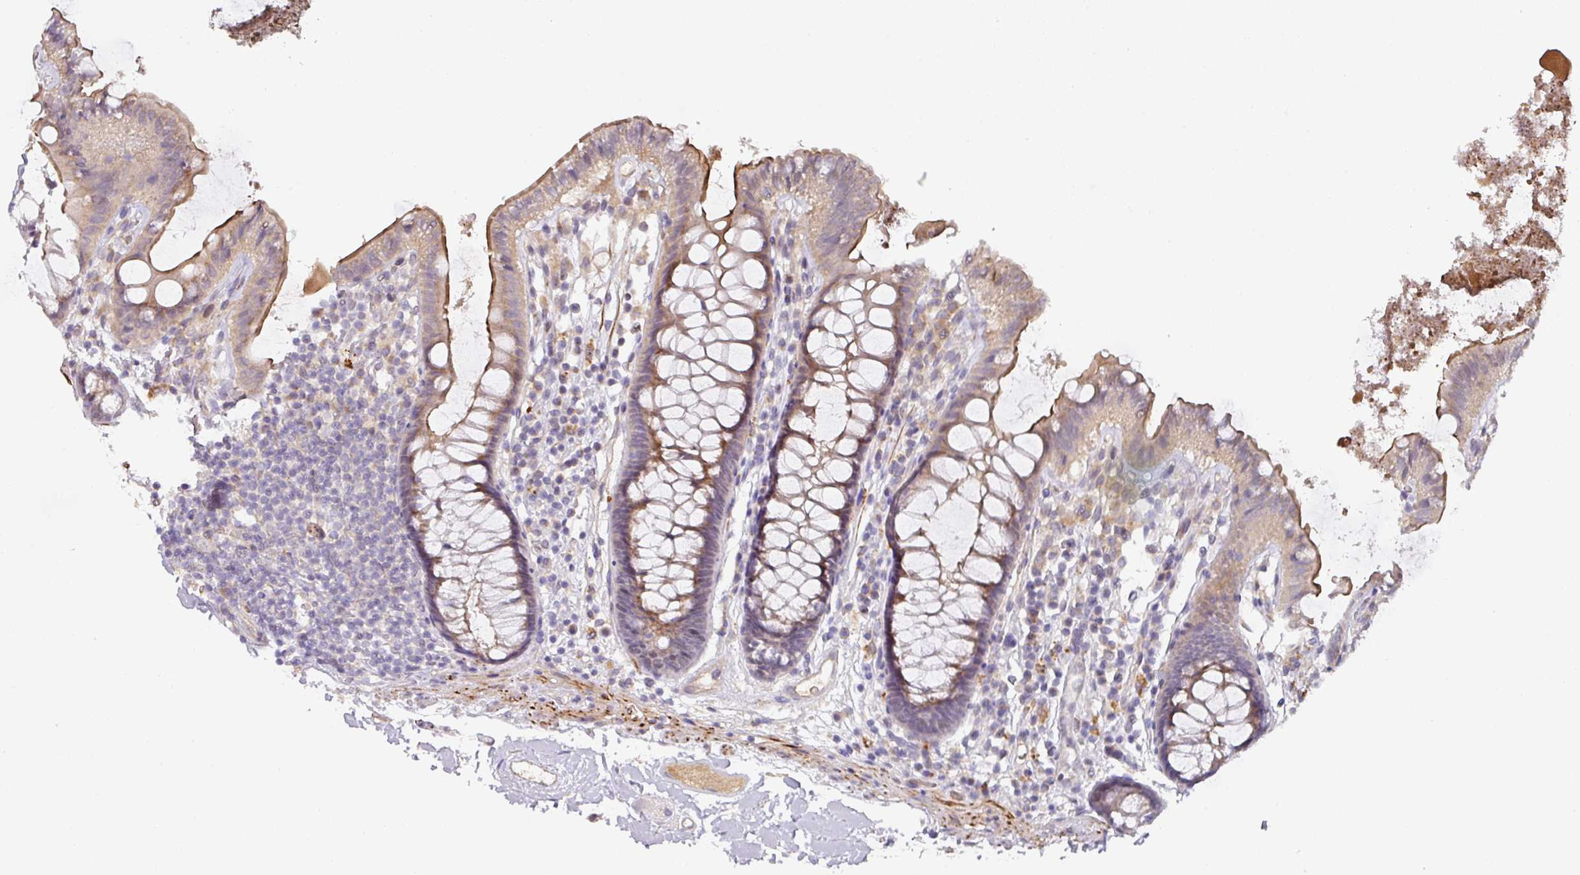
{"staining": {"intensity": "weak", "quantity": "<25%", "location": "cytoplasmic/membranous"}, "tissue": "colon", "cell_type": "Endothelial cells", "image_type": "normal", "snomed": [{"axis": "morphology", "description": "Normal tissue, NOS"}, {"axis": "topography", "description": "Colon"}], "caption": "An IHC photomicrograph of benign colon is shown. There is no staining in endothelial cells of colon. (Immunohistochemistry, brightfield microscopy, high magnification).", "gene": "TARM1", "patient": {"sex": "male", "age": 84}}